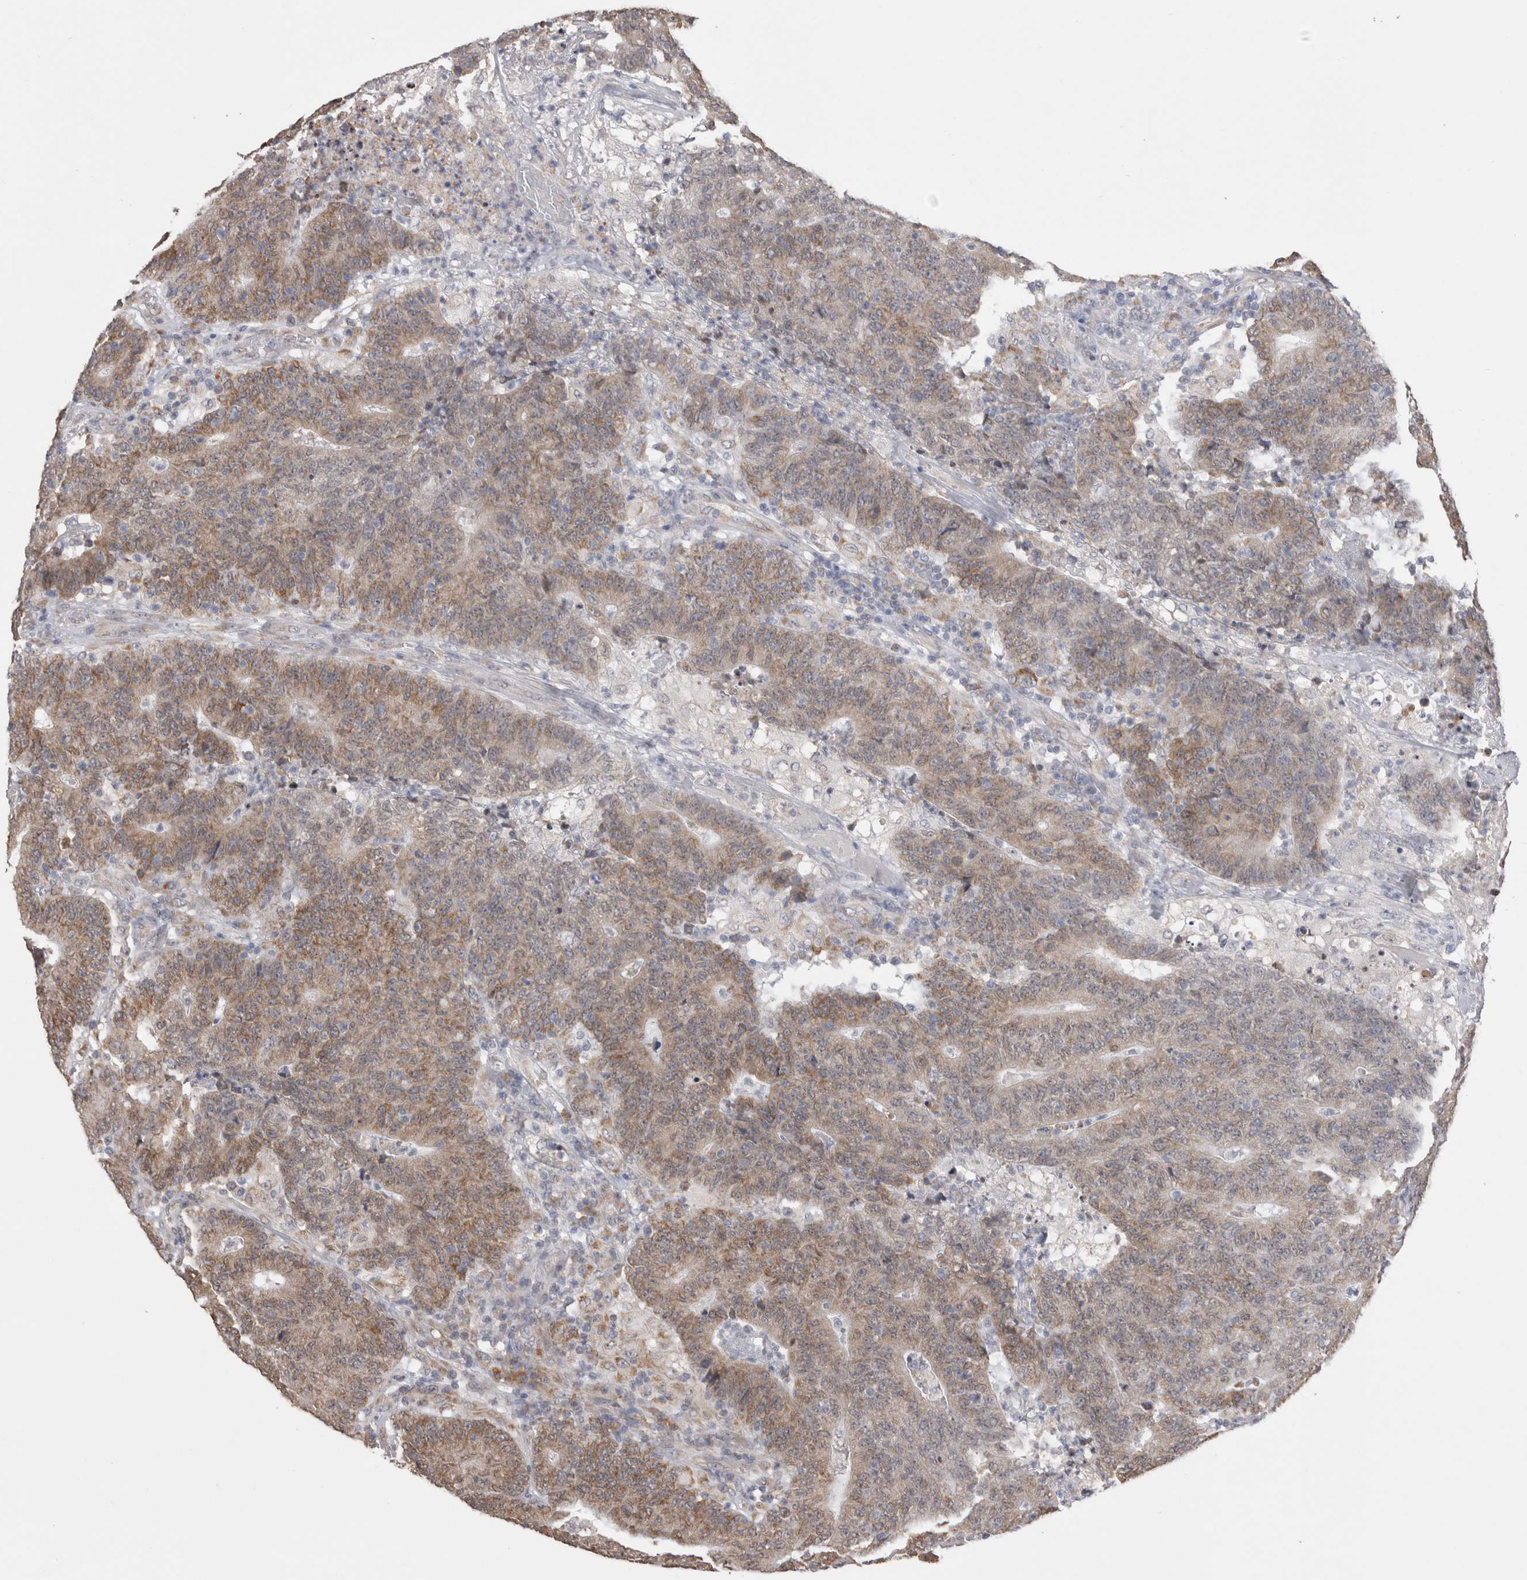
{"staining": {"intensity": "weak", "quantity": ">75%", "location": "cytoplasmic/membranous"}, "tissue": "colorectal cancer", "cell_type": "Tumor cells", "image_type": "cancer", "snomed": [{"axis": "morphology", "description": "Normal tissue, NOS"}, {"axis": "morphology", "description": "Adenocarcinoma, NOS"}, {"axis": "topography", "description": "Colon"}], "caption": "Immunohistochemical staining of human colorectal adenocarcinoma displays low levels of weak cytoplasmic/membranous protein positivity in about >75% of tumor cells.", "gene": "NOMO1", "patient": {"sex": "female", "age": 75}}